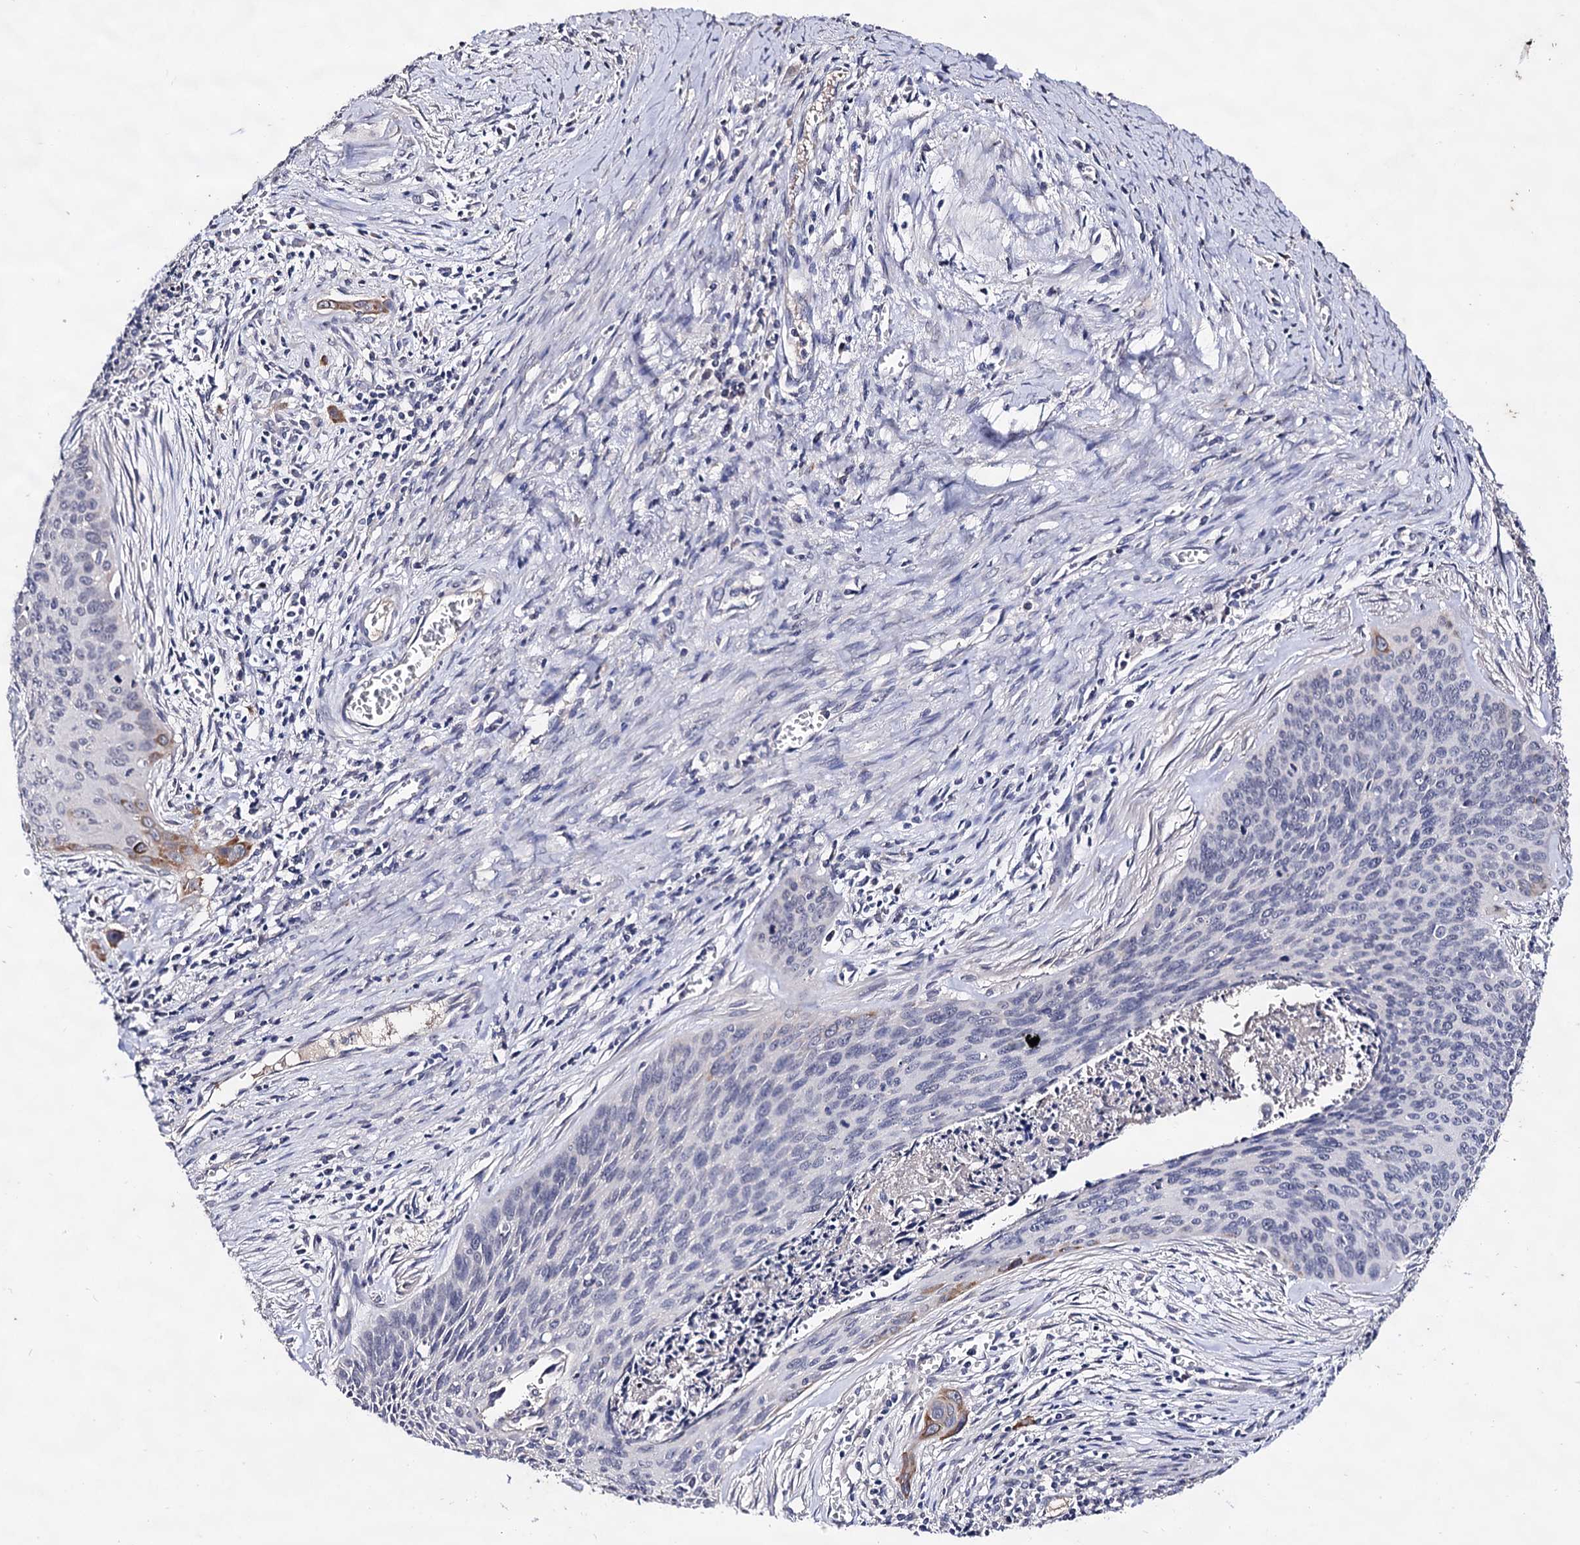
{"staining": {"intensity": "moderate", "quantity": "<25%", "location": "cytoplasmic/membranous"}, "tissue": "cervical cancer", "cell_type": "Tumor cells", "image_type": "cancer", "snomed": [{"axis": "morphology", "description": "Squamous cell carcinoma, NOS"}, {"axis": "topography", "description": "Cervix"}], "caption": "This micrograph demonstrates IHC staining of human cervical cancer, with low moderate cytoplasmic/membranous positivity in approximately <25% of tumor cells.", "gene": "PLIN1", "patient": {"sex": "female", "age": 55}}